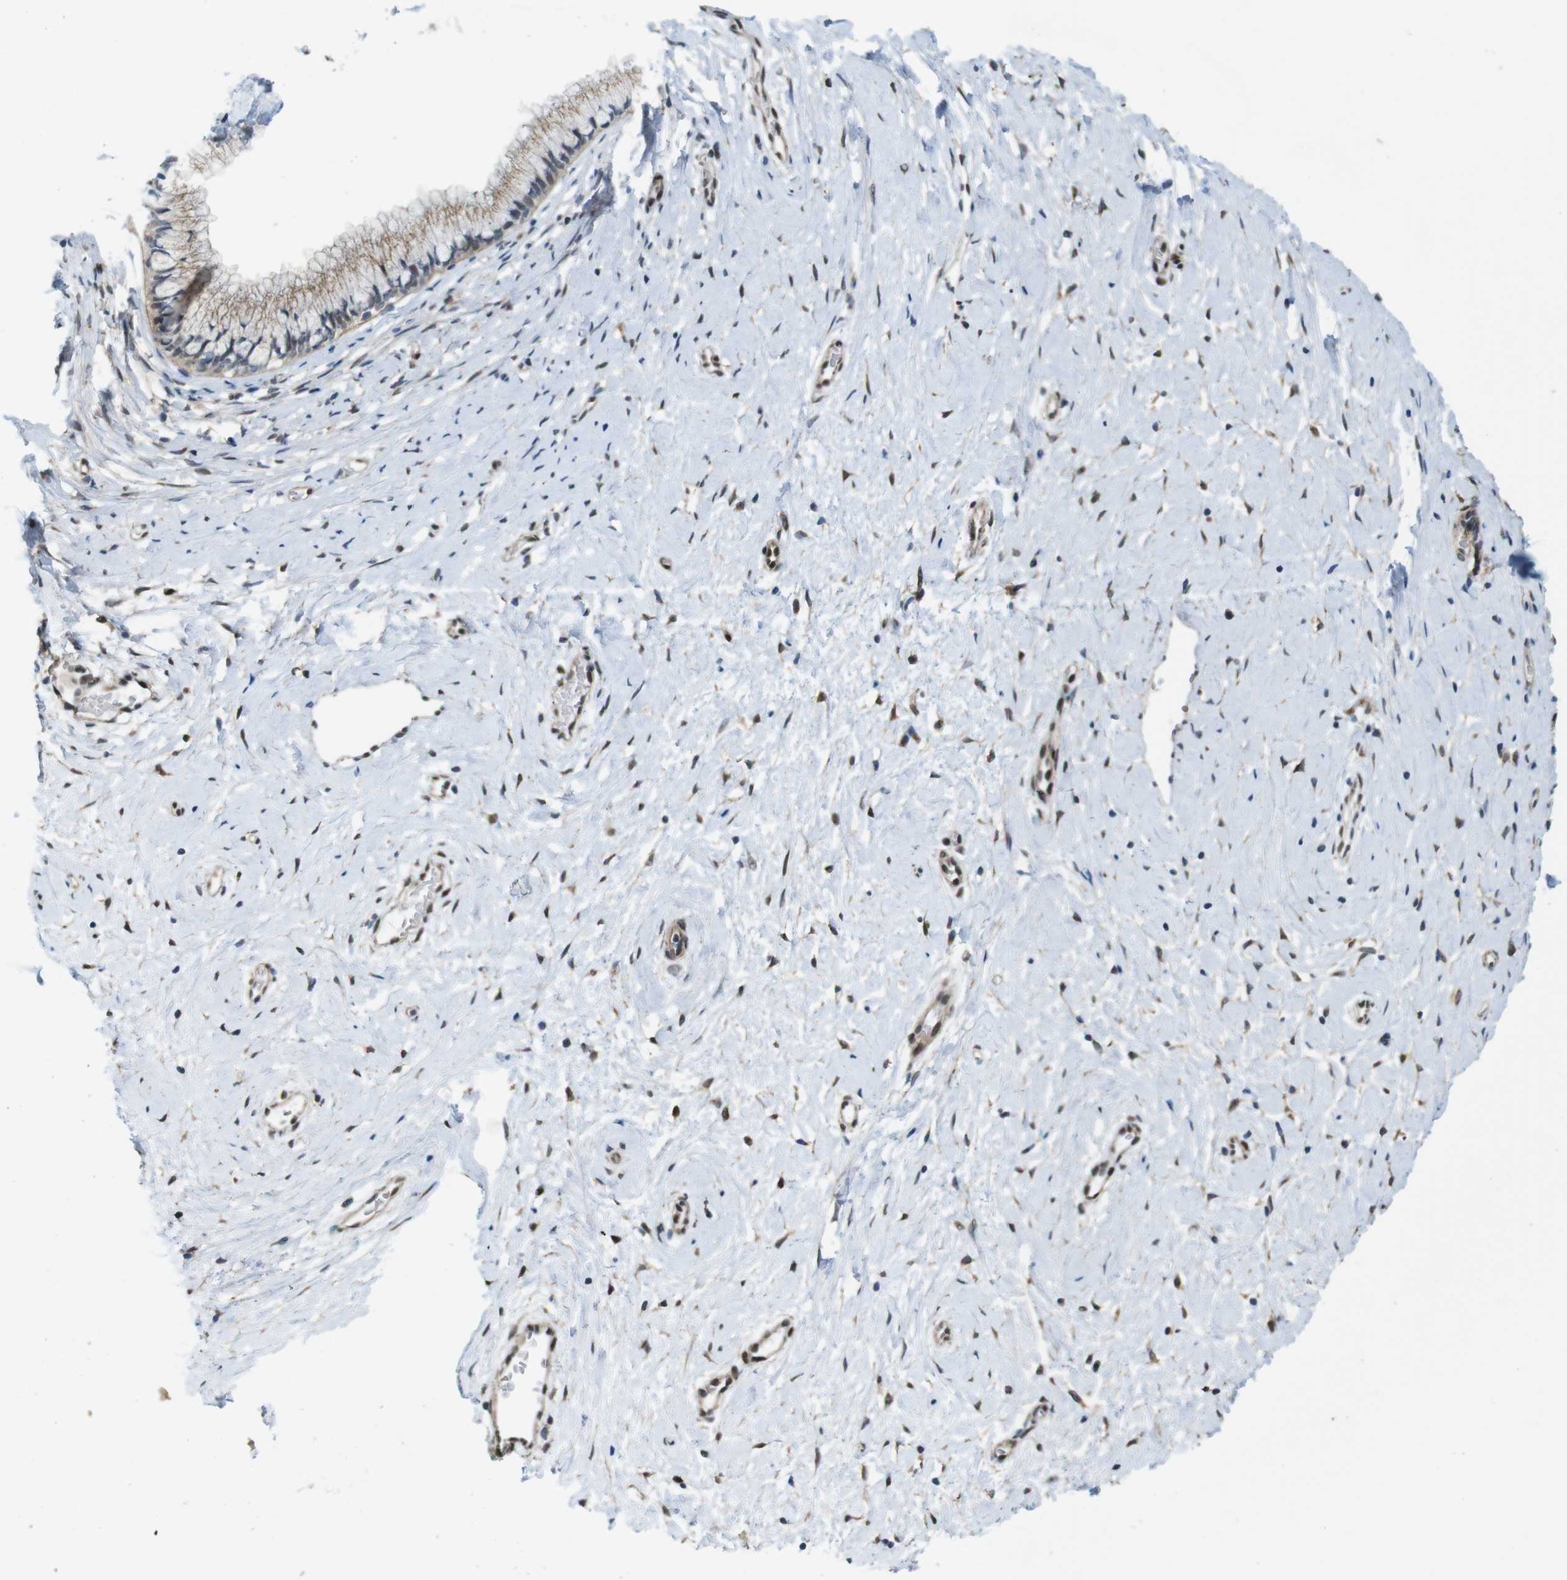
{"staining": {"intensity": "weak", "quantity": ">75%", "location": "cytoplasmic/membranous"}, "tissue": "cervix", "cell_type": "Glandular cells", "image_type": "normal", "snomed": [{"axis": "morphology", "description": "Normal tissue, NOS"}, {"axis": "topography", "description": "Cervix"}], "caption": "Protein expression analysis of normal human cervix reveals weak cytoplasmic/membranous expression in approximately >75% of glandular cells. The protein of interest is shown in brown color, while the nuclei are stained blue.", "gene": "SKI", "patient": {"sex": "female", "age": 39}}